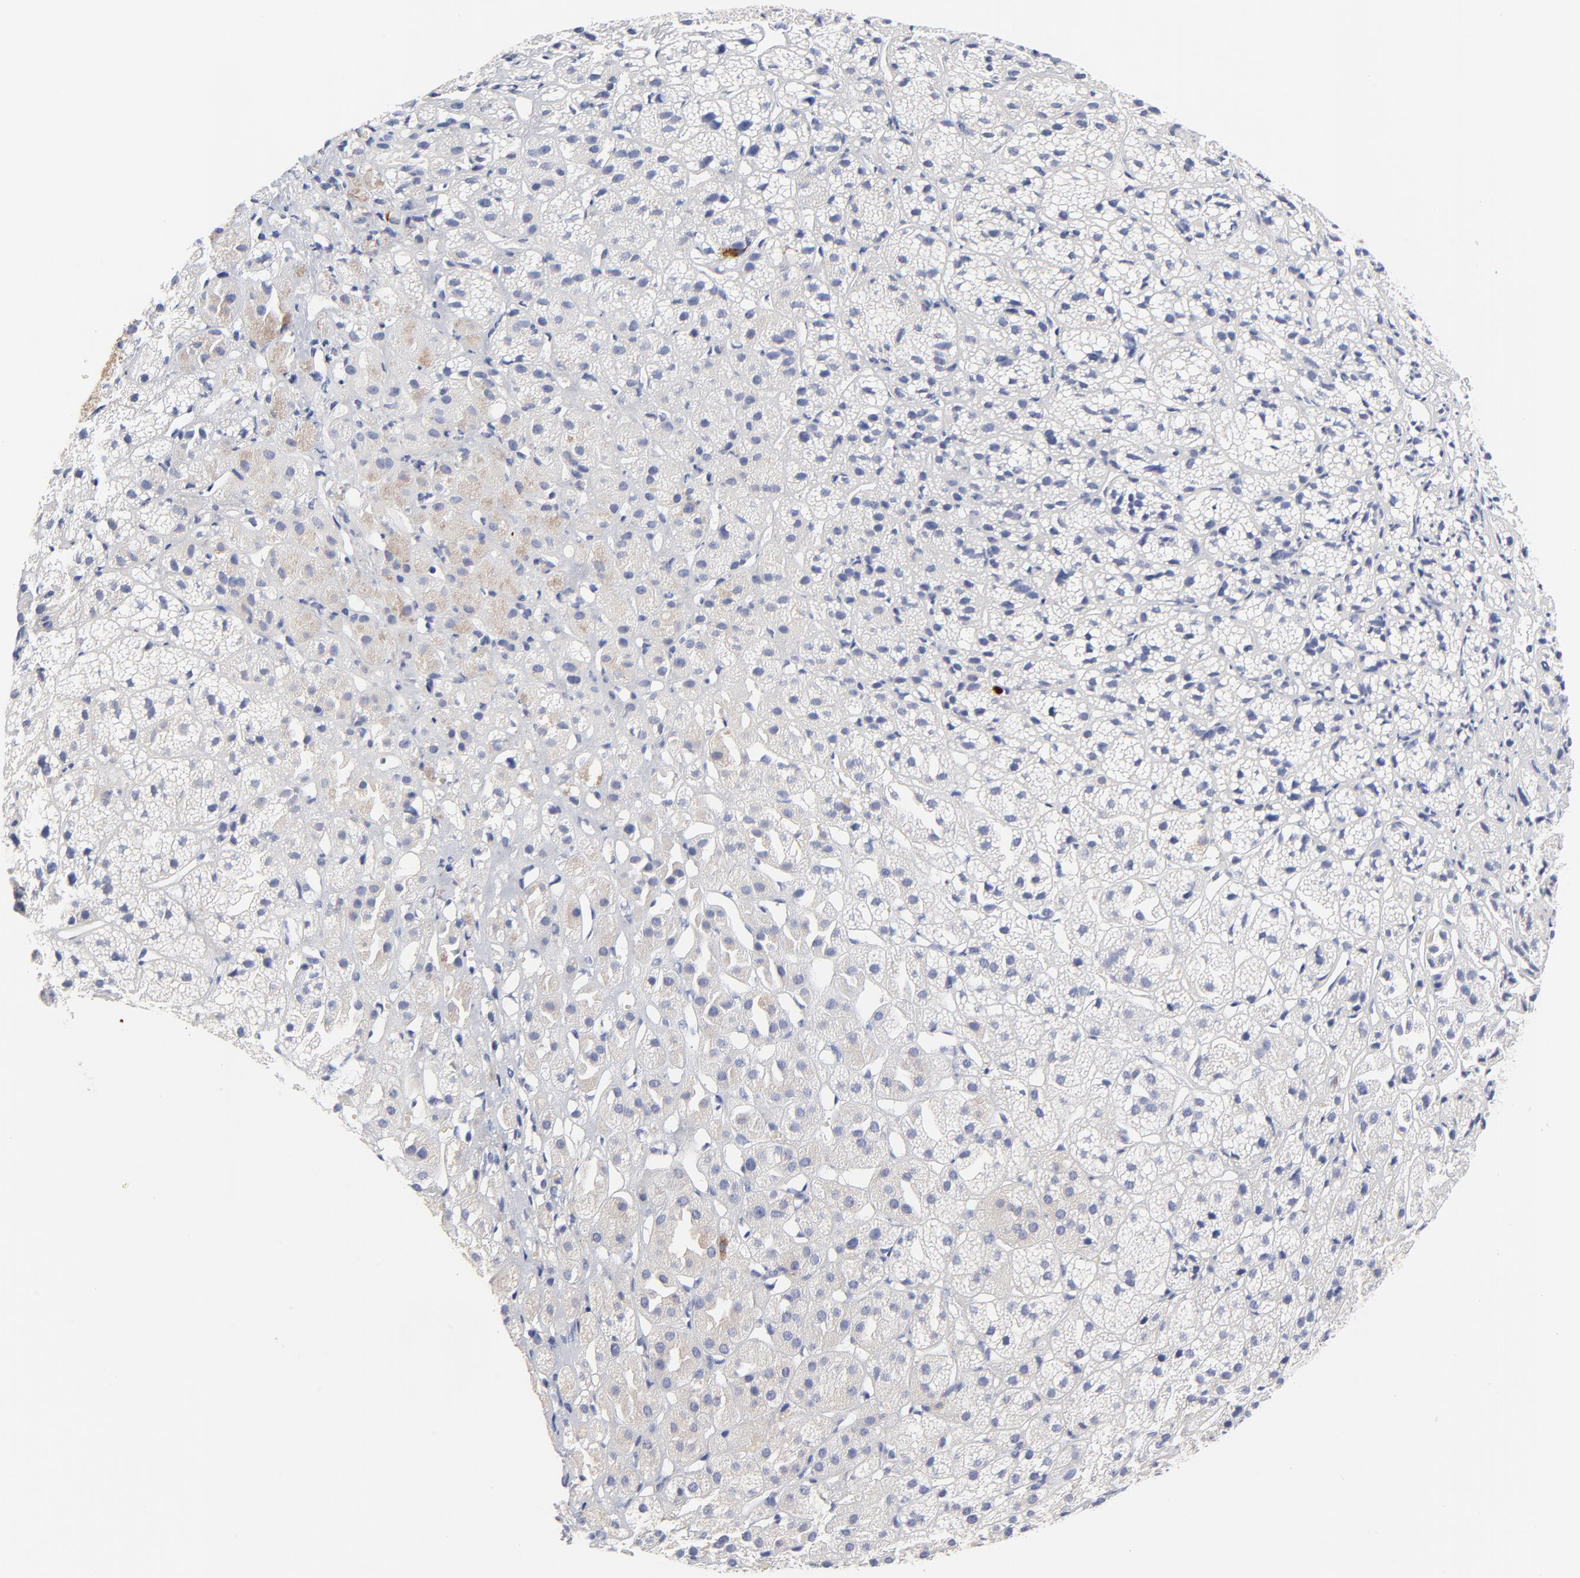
{"staining": {"intensity": "weak", "quantity": "<25%", "location": "cytoplasmic/membranous"}, "tissue": "adrenal gland", "cell_type": "Glandular cells", "image_type": "normal", "snomed": [{"axis": "morphology", "description": "Normal tissue, NOS"}, {"axis": "topography", "description": "Adrenal gland"}], "caption": "Immunohistochemistry of normal human adrenal gland shows no staining in glandular cells.", "gene": "FBXO10", "patient": {"sex": "female", "age": 71}}